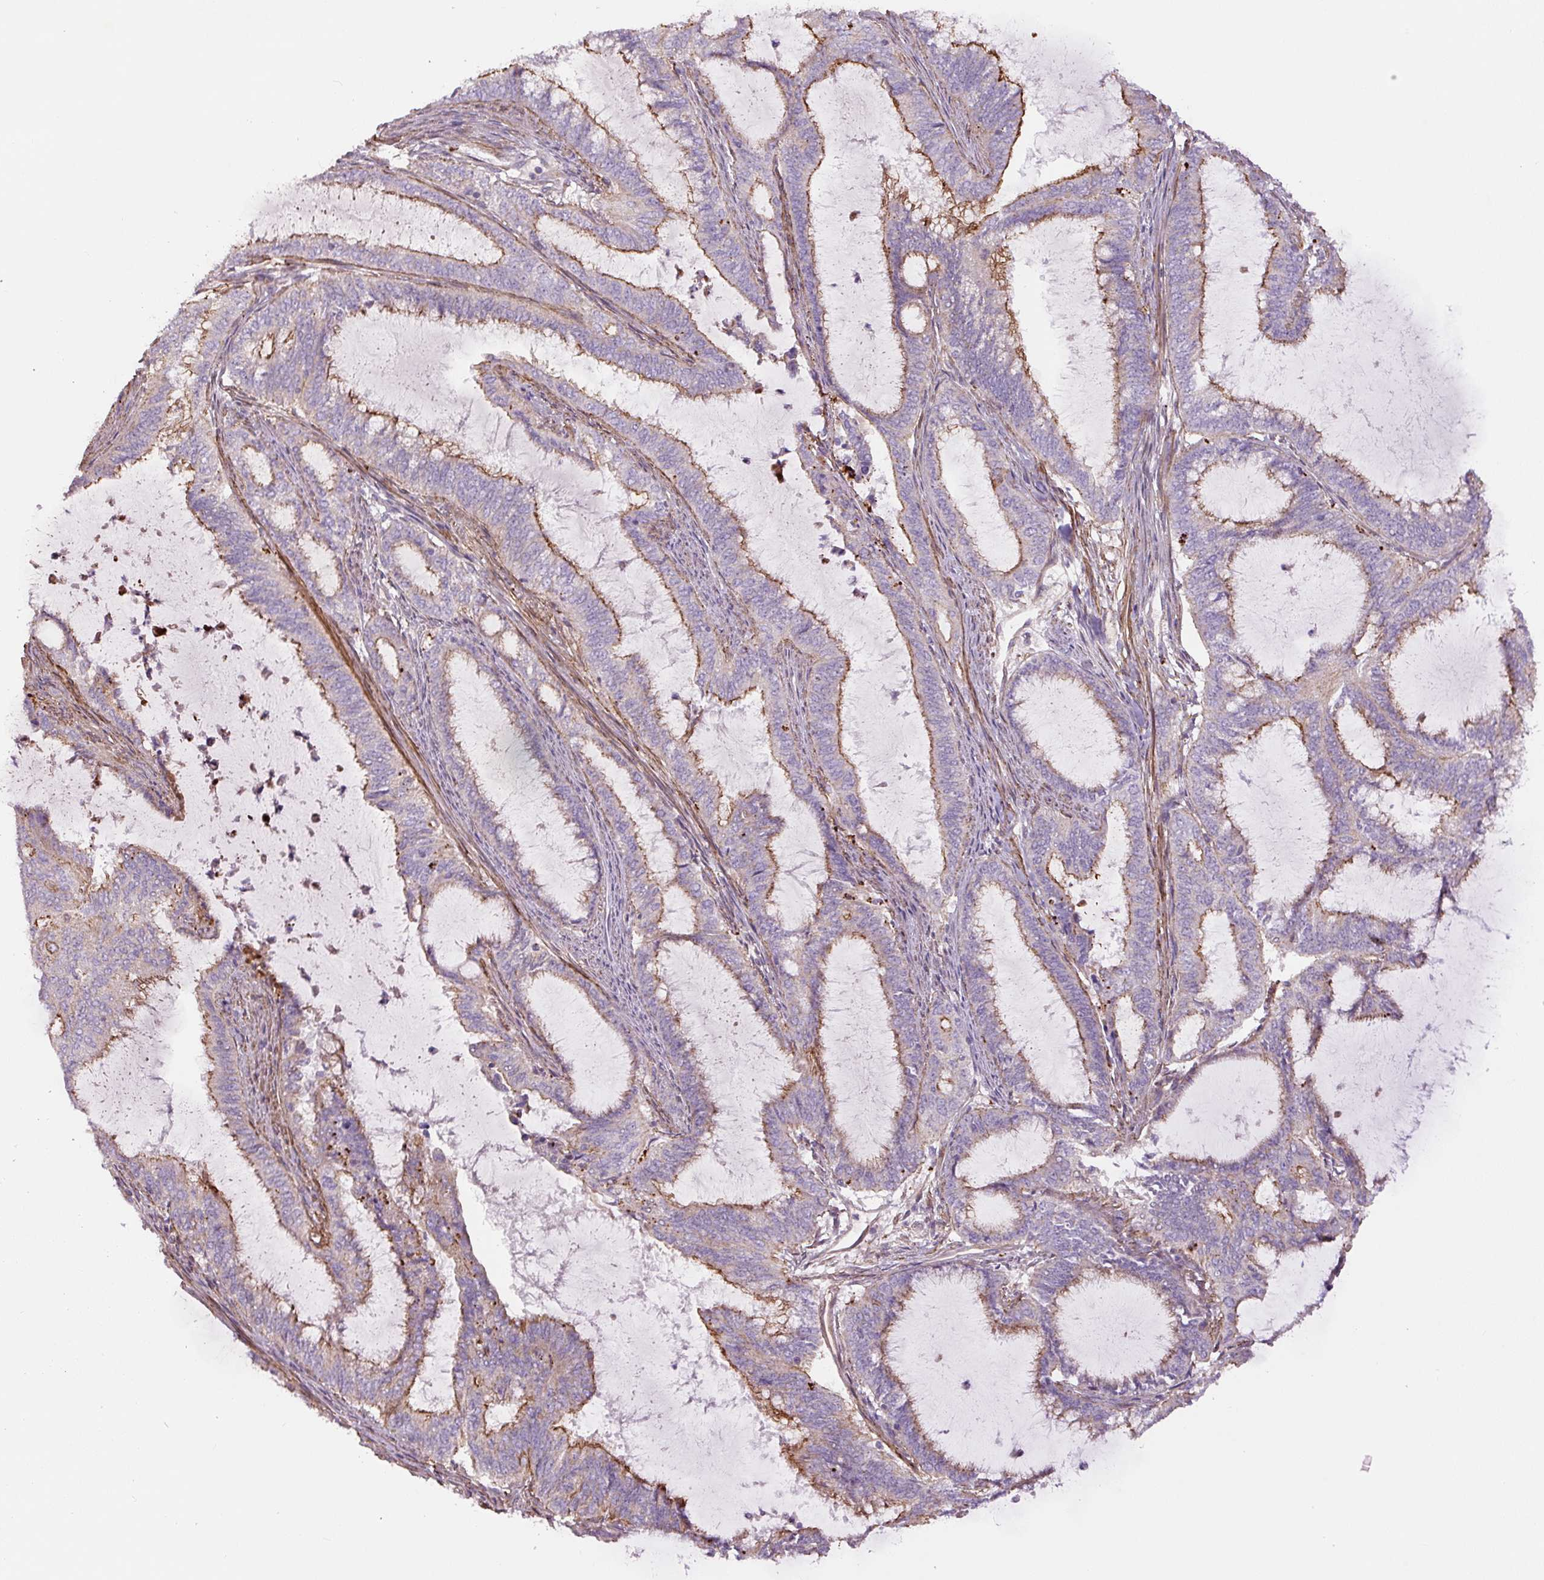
{"staining": {"intensity": "moderate", "quantity": "<25%", "location": "cytoplasmic/membranous"}, "tissue": "endometrial cancer", "cell_type": "Tumor cells", "image_type": "cancer", "snomed": [{"axis": "morphology", "description": "Adenocarcinoma, NOS"}, {"axis": "topography", "description": "Endometrium"}], "caption": "This is a histology image of IHC staining of endometrial cancer, which shows moderate expression in the cytoplasmic/membranous of tumor cells.", "gene": "CCNI2", "patient": {"sex": "female", "age": 51}}